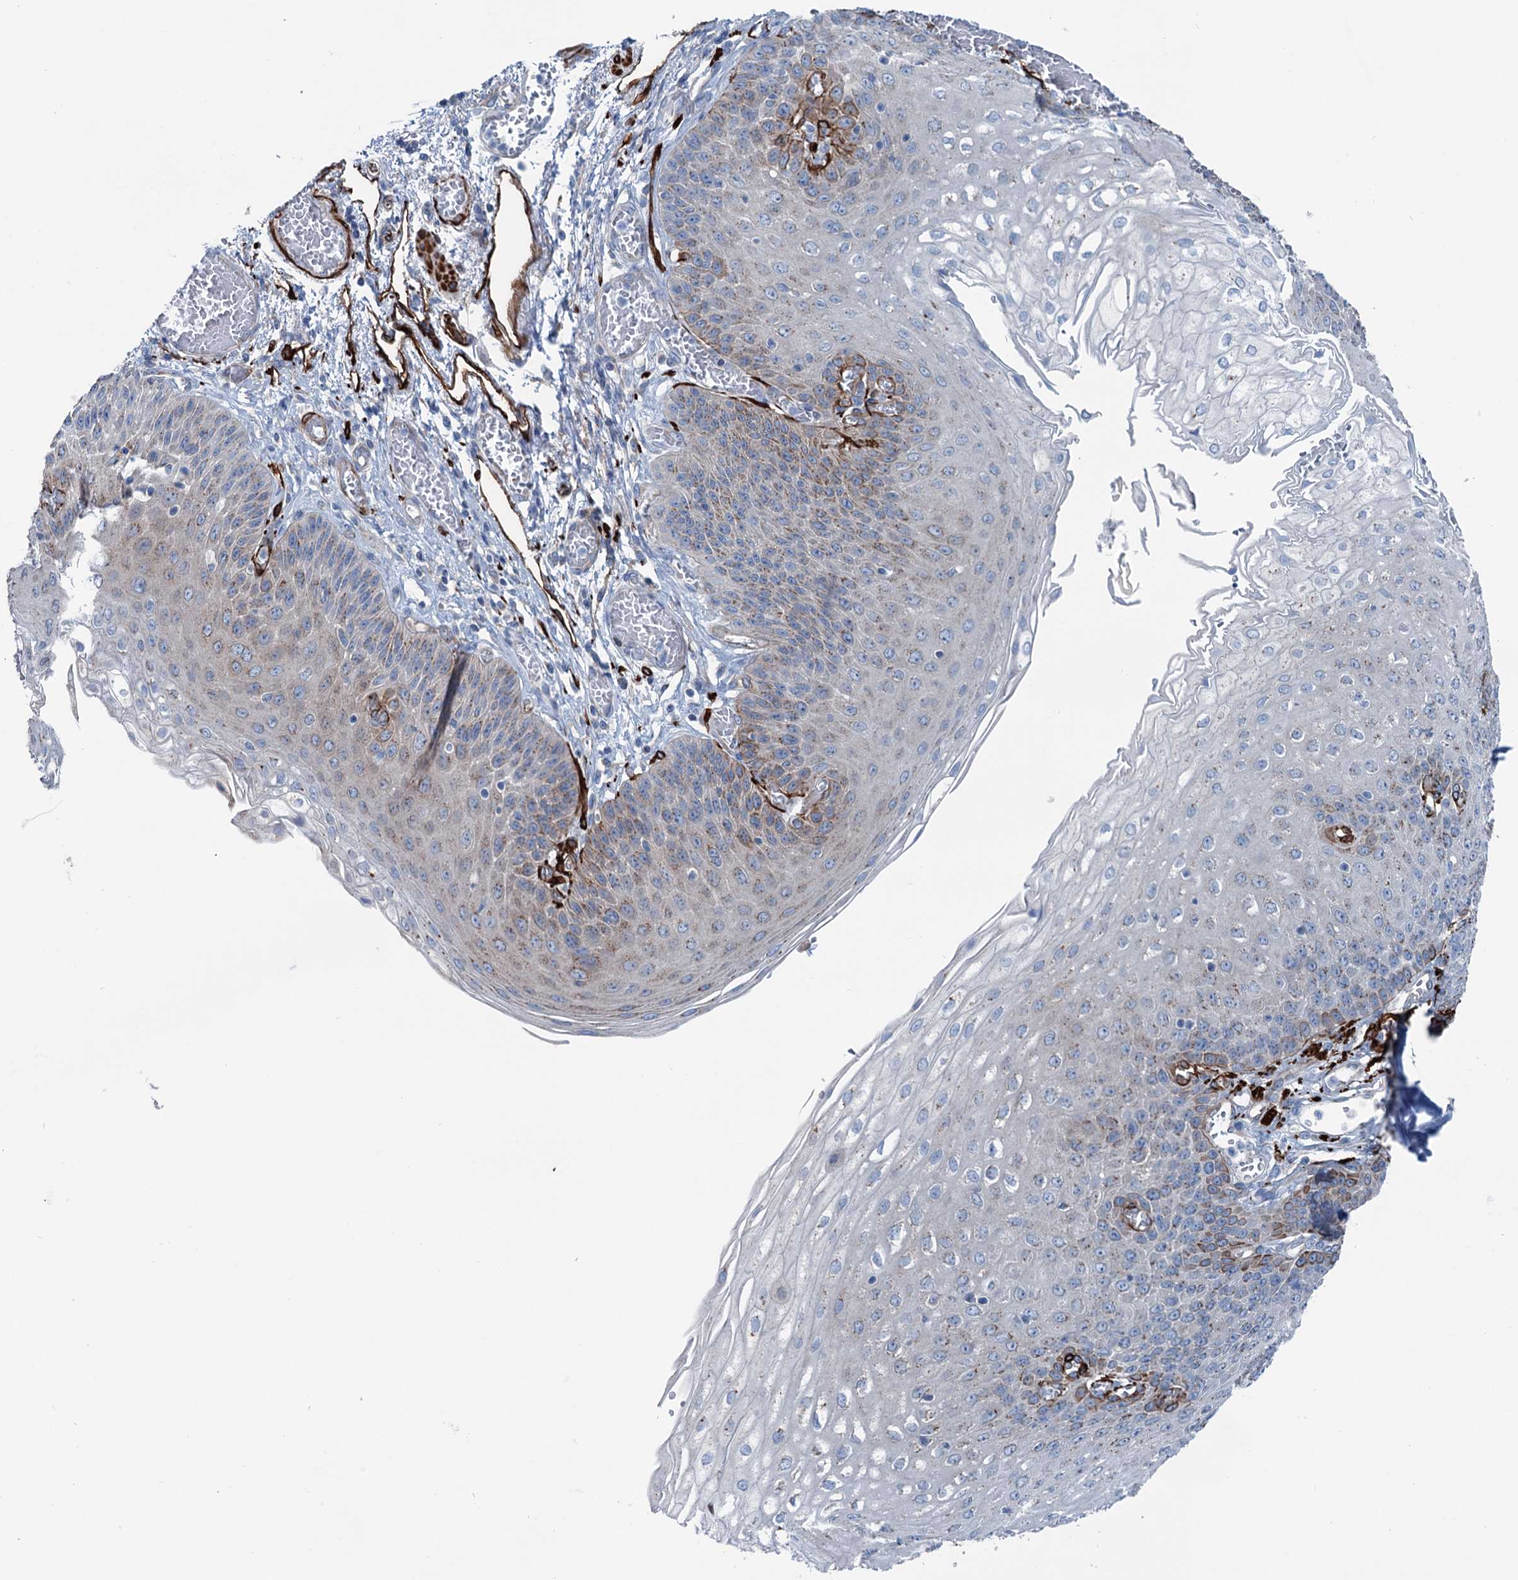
{"staining": {"intensity": "weak", "quantity": "25%-75%", "location": "cytoplasmic/membranous"}, "tissue": "esophagus", "cell_type": "Squamous epithelial cells", "image_type": "normal", "snomed": [{"axis": "morphology", "description": "Normal tissue, NOS"}, {"axis": "topography", "description": "Esophagus"}], "caption": "An IHC micrograph of benign tissue is shown. Protein staining in brown shows weak cytoplasmic/membranous positivity in esophagus within squamous epithelial cells. (DAB IHC with brightfield microscopy, high magnification).", "gene": "CALCOCO1", "patient": {"sex": "male", "age": 81}}